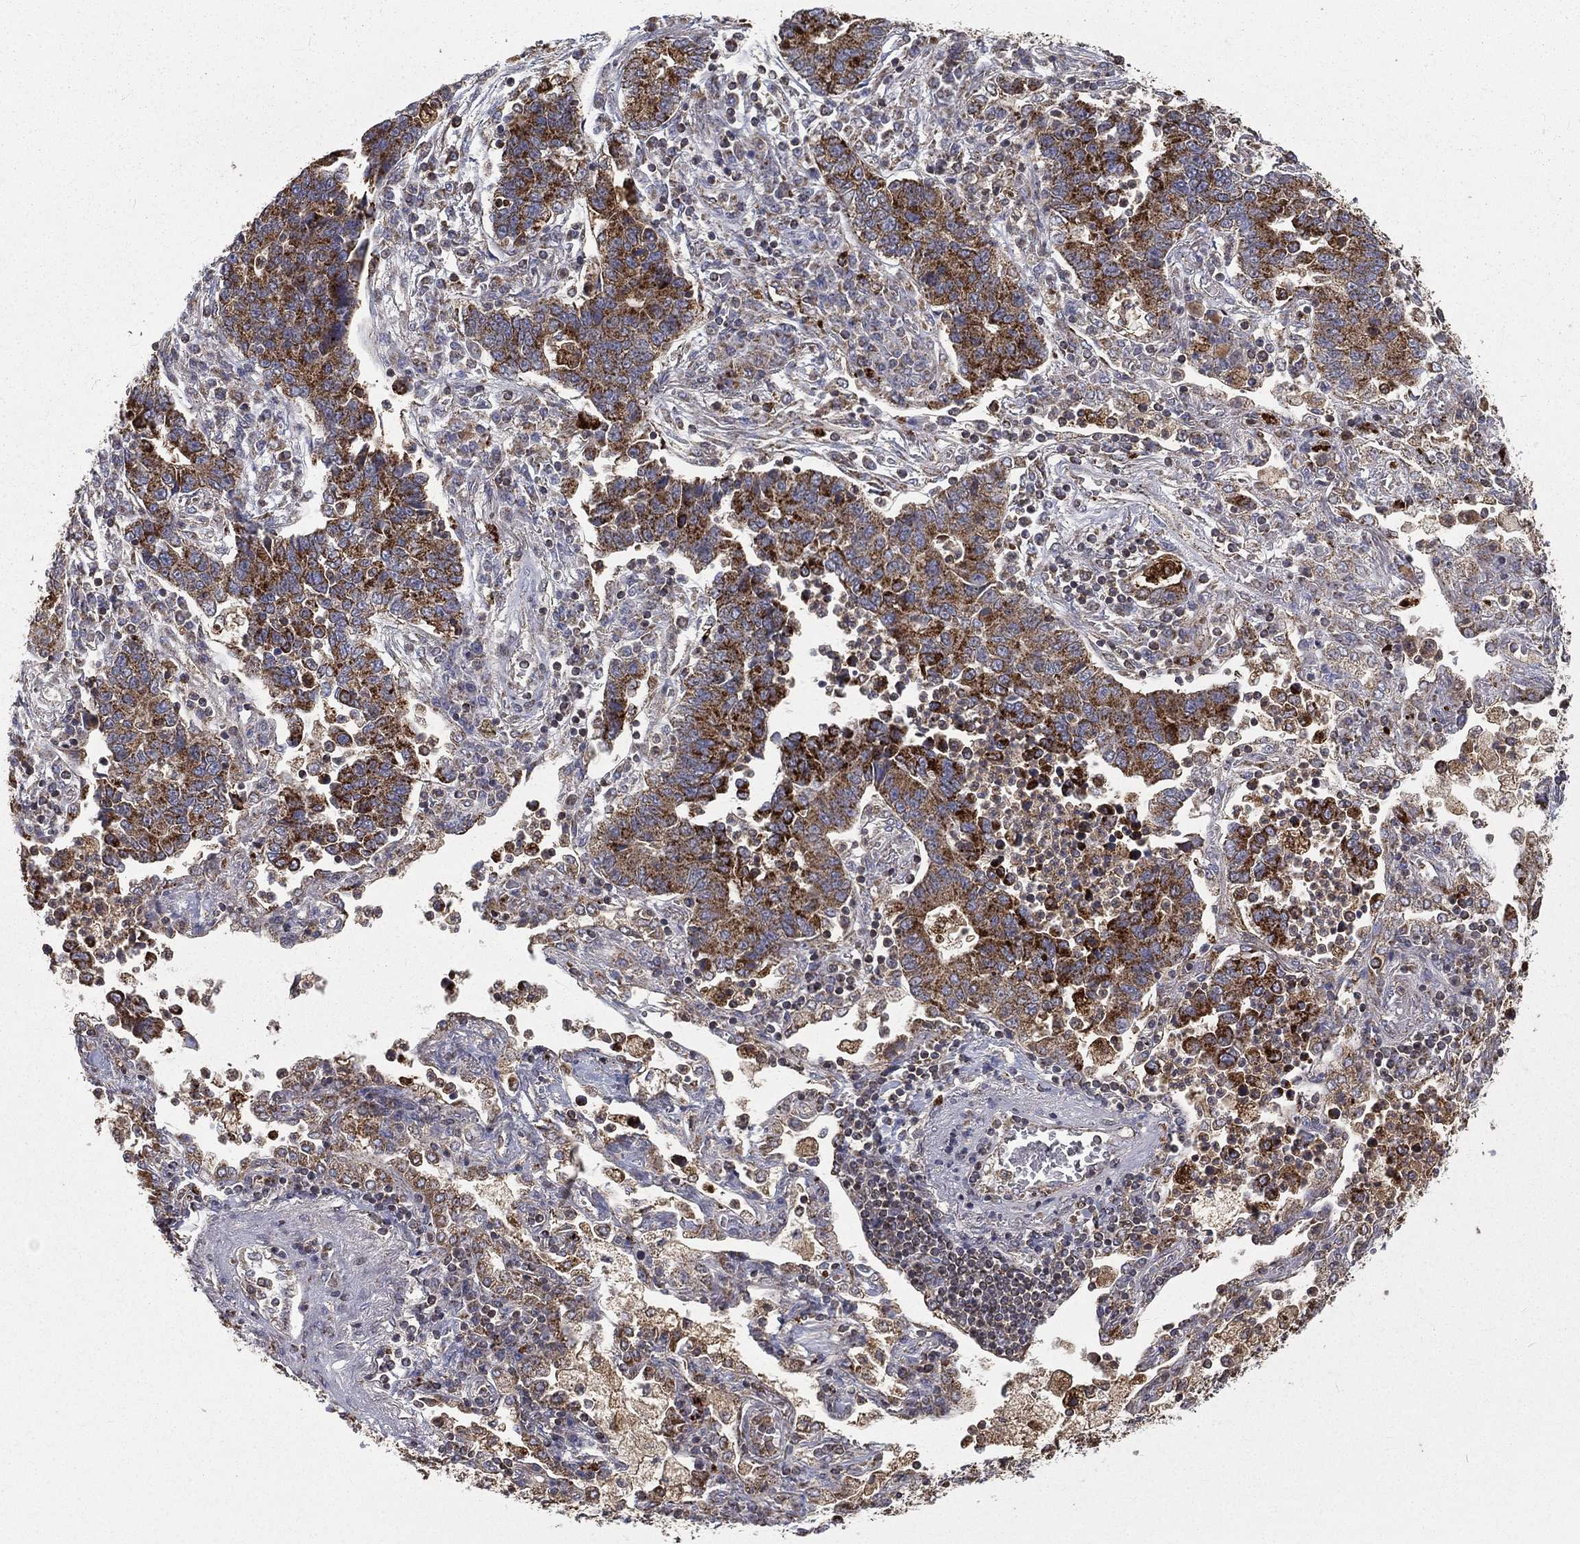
{"staining": {"intensity": "strong", "quantity": ">75%", "location": "cytoplasmic/membranous"}, "tissue": "lung cancer", "cell_type": "Tumor cells", "image_type": "cancer", "snomed": [{"axis": "morphology", "description": "Adenocarcinoma, NOS"}, {"axis": "topography", "description": "Lung"}], "caption": "Immunohistochemical staining of adenocarcinoma (lung) exhibits high levels of strong cytoplasmic/membranous staining in approximately >75% of tumor cells. (DAB = brown stain, brightfield microscopy at high magnification).", "gene": "RIN3", "patient": {"sex": "female", "age": 57}}